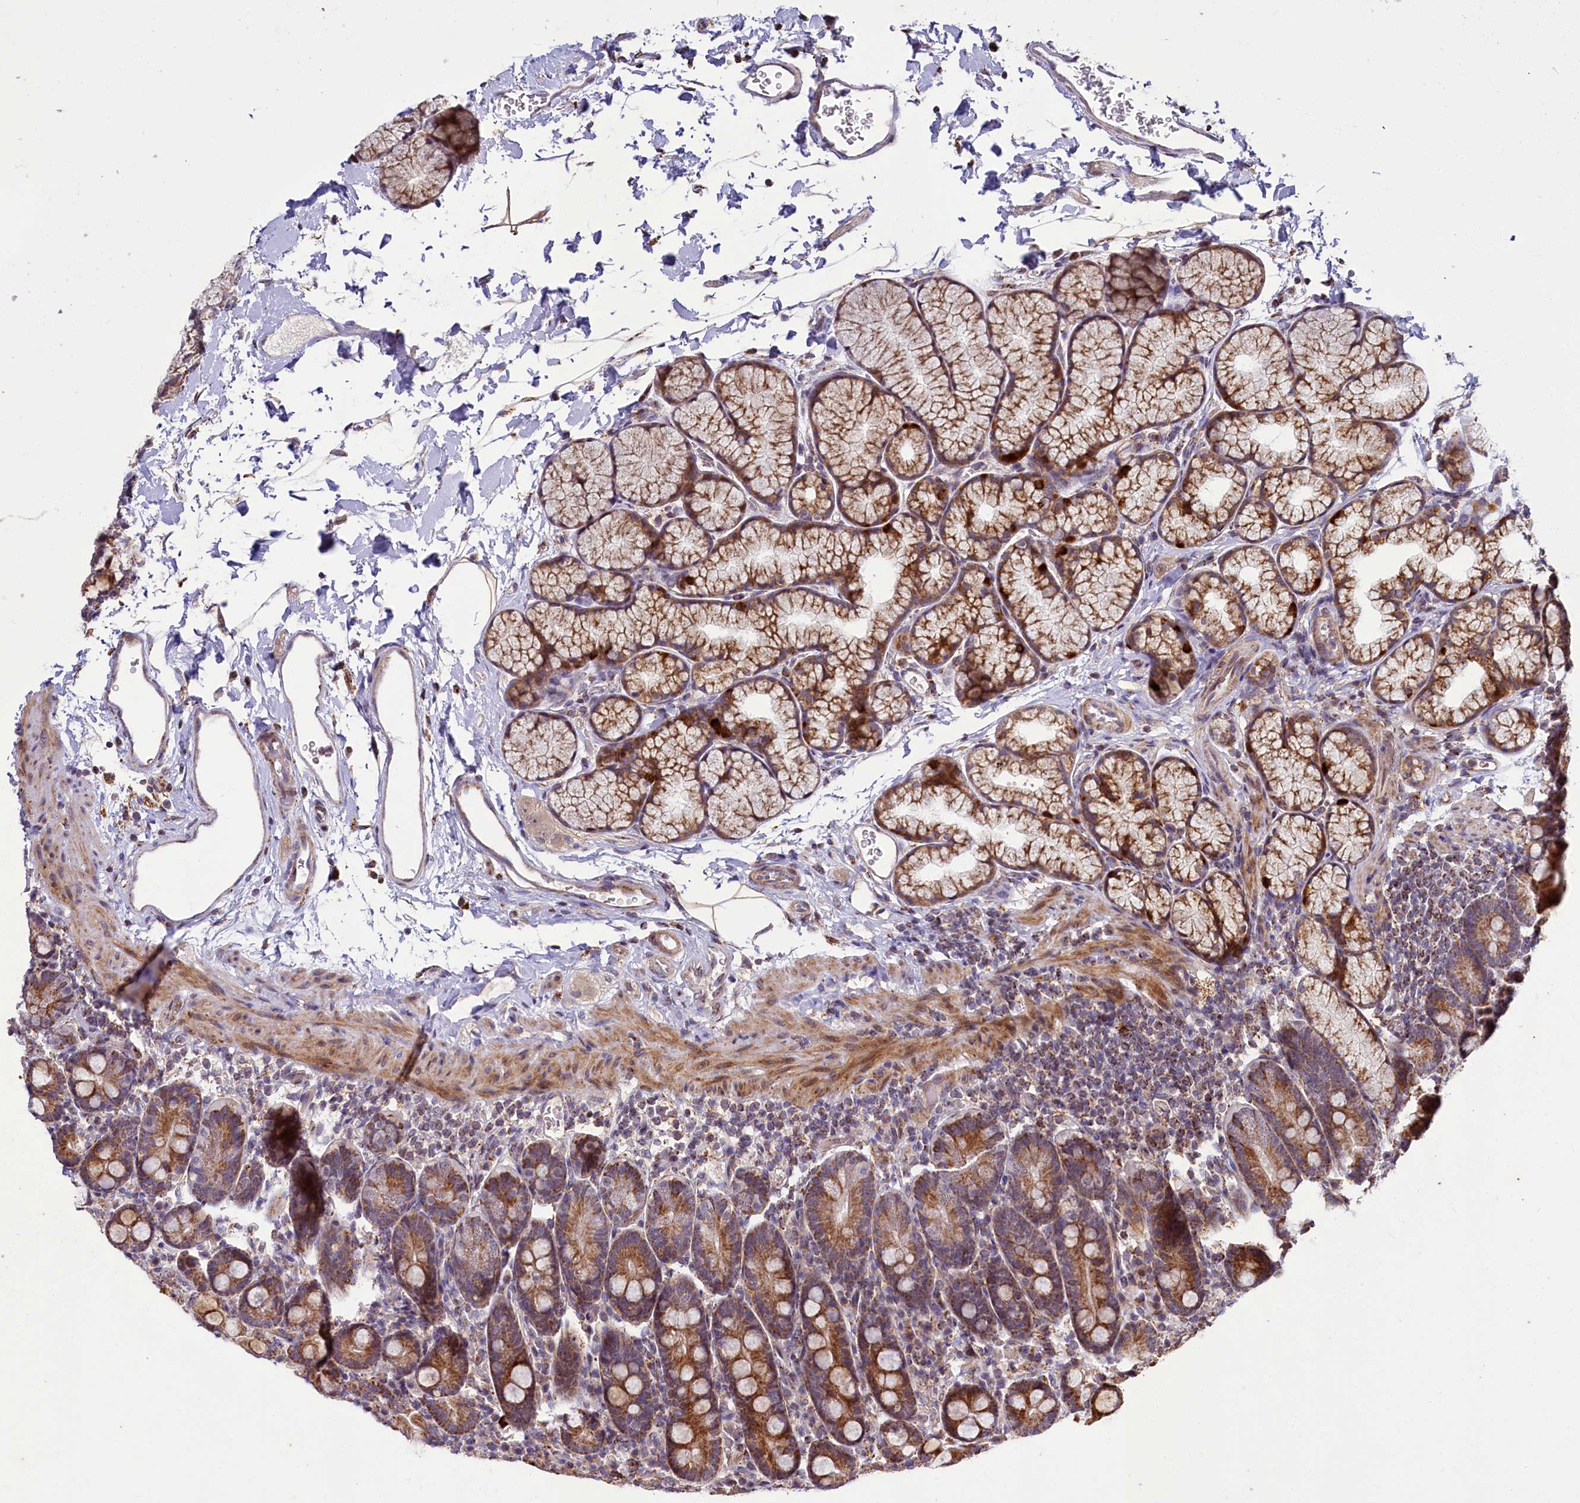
{"staining": {"intensity": "strong", "quantity": ">75%", "location": "cytoplasmic/membranous"}, "tissue": "duodenum", "cell_type": "Glandular cells", "image_type": "normal", "snomed": [{"axis": "morphology", "description": "Normal tissue, NOS"}, {"axis": "topography", "description": "Duodenum"}], "caption": "Immunohistochemistry (IHC) micrograph of normal duodenum: human duodenum stained using immunohistochemistry (IHC) displays high levels of strong protein expression localized specifically in the cytoplasmic/membranous of glandular cells, appearing as a cytoplasmic/membranous brown color.", "gene": "DYNC2H1", "patient": {"sex": "male", "age": 35}}